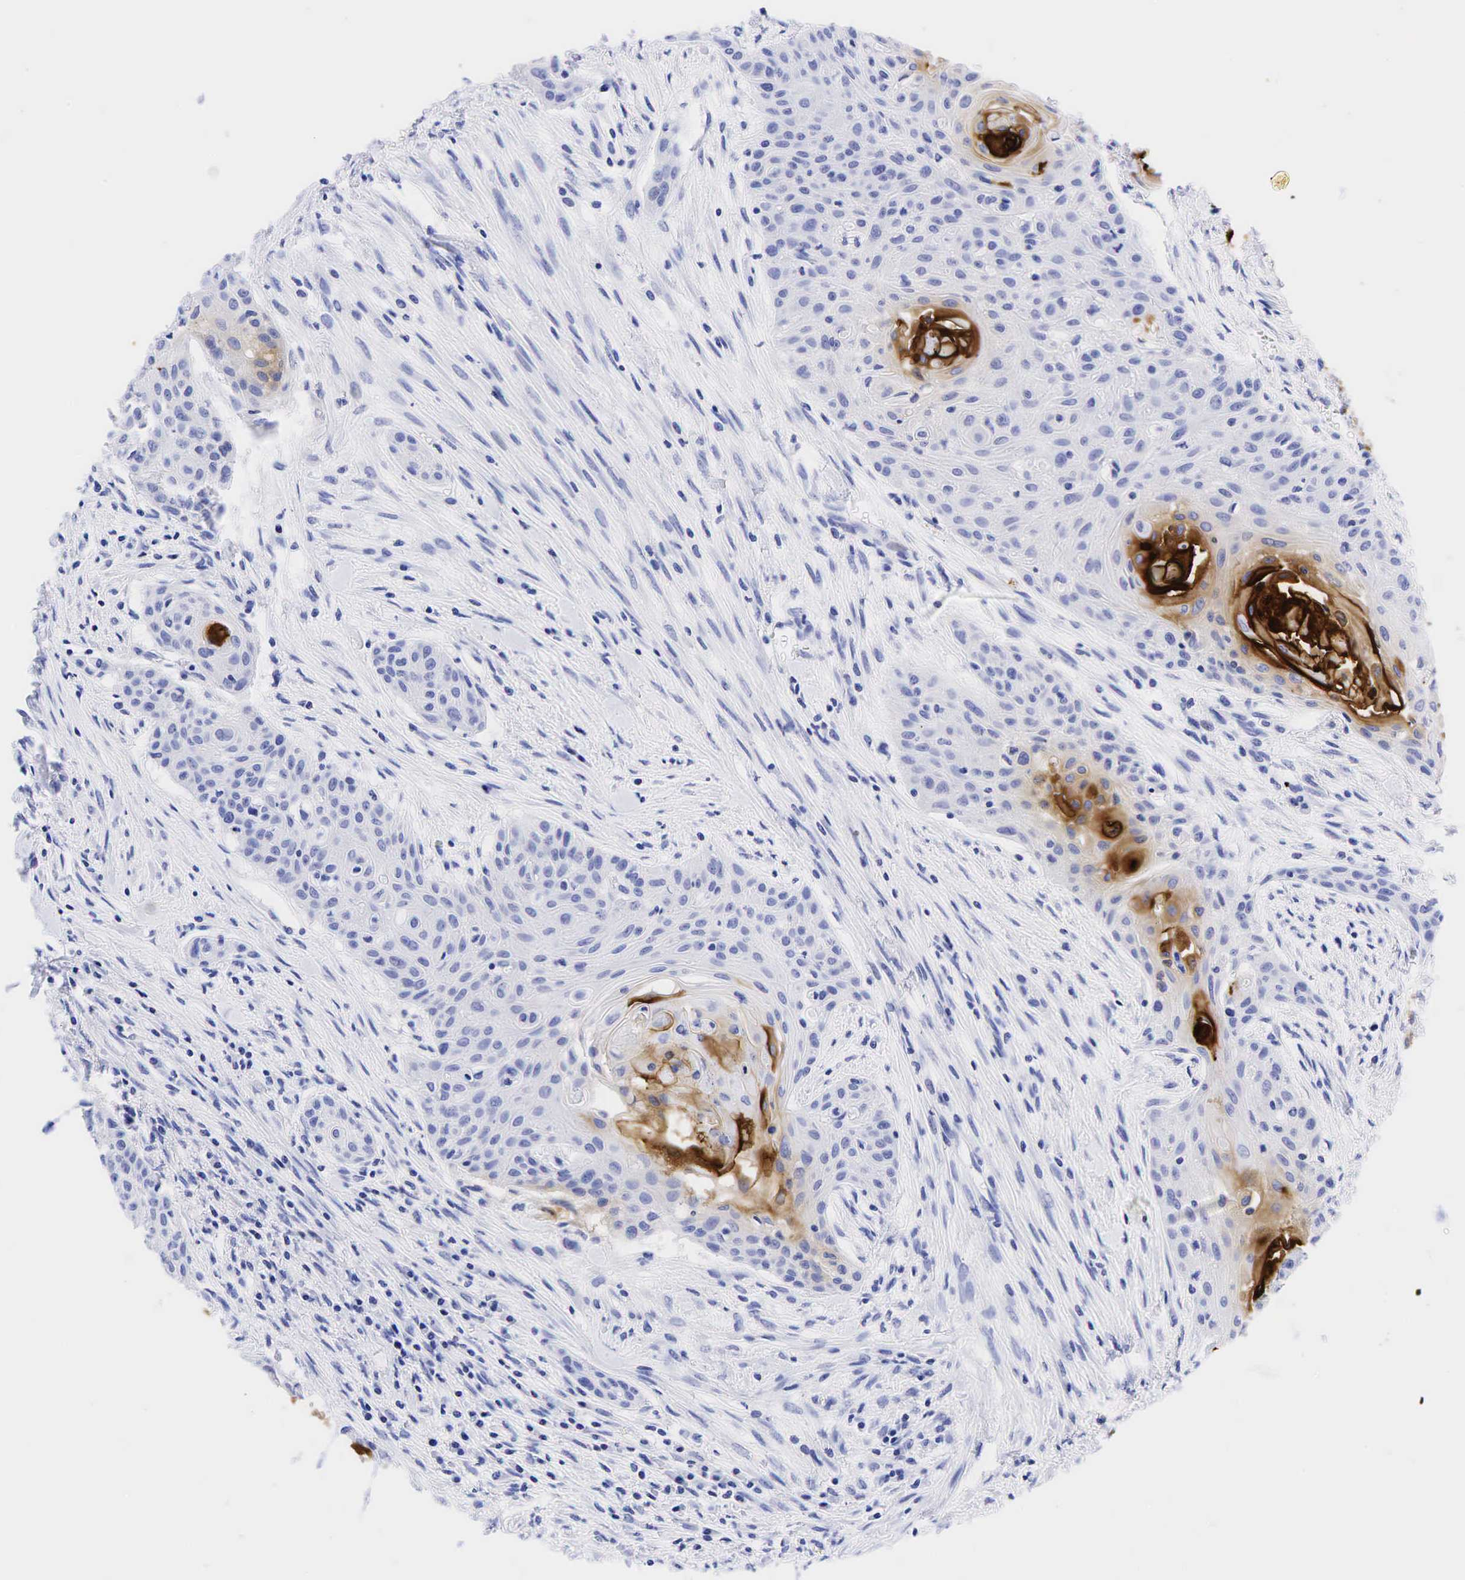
{"staining": {"intensity": "moderate", "quantity": "<25%", "location": "cytoplasmic/membranous"}, "tissue": "head and neck cancer", "cell_type": "Tumor cells", "image_type": "cancer", "snomed": [{"axis": "morphology", "description": "Squamous cell carcinoma, NOS"}, {"axis": "morphology", "description": "Squamous cell carcinoma, metastatic, NOS"}, {"axis": "topography", "description": "Lymph node"}, {"axis": "topography", "description": "Salivary gland"}, {"axis": "topography", "description": "Head-Neck"}], "caption": "The image demonstrates staining of head and neck cancer (squamous cell carcinoma), revealing moderate cytoplasmic/membranous protein positivity (brown color) within tumor cells.", "gene": "CEACAM5", "patient": {"sex": "female", "age": 74}}